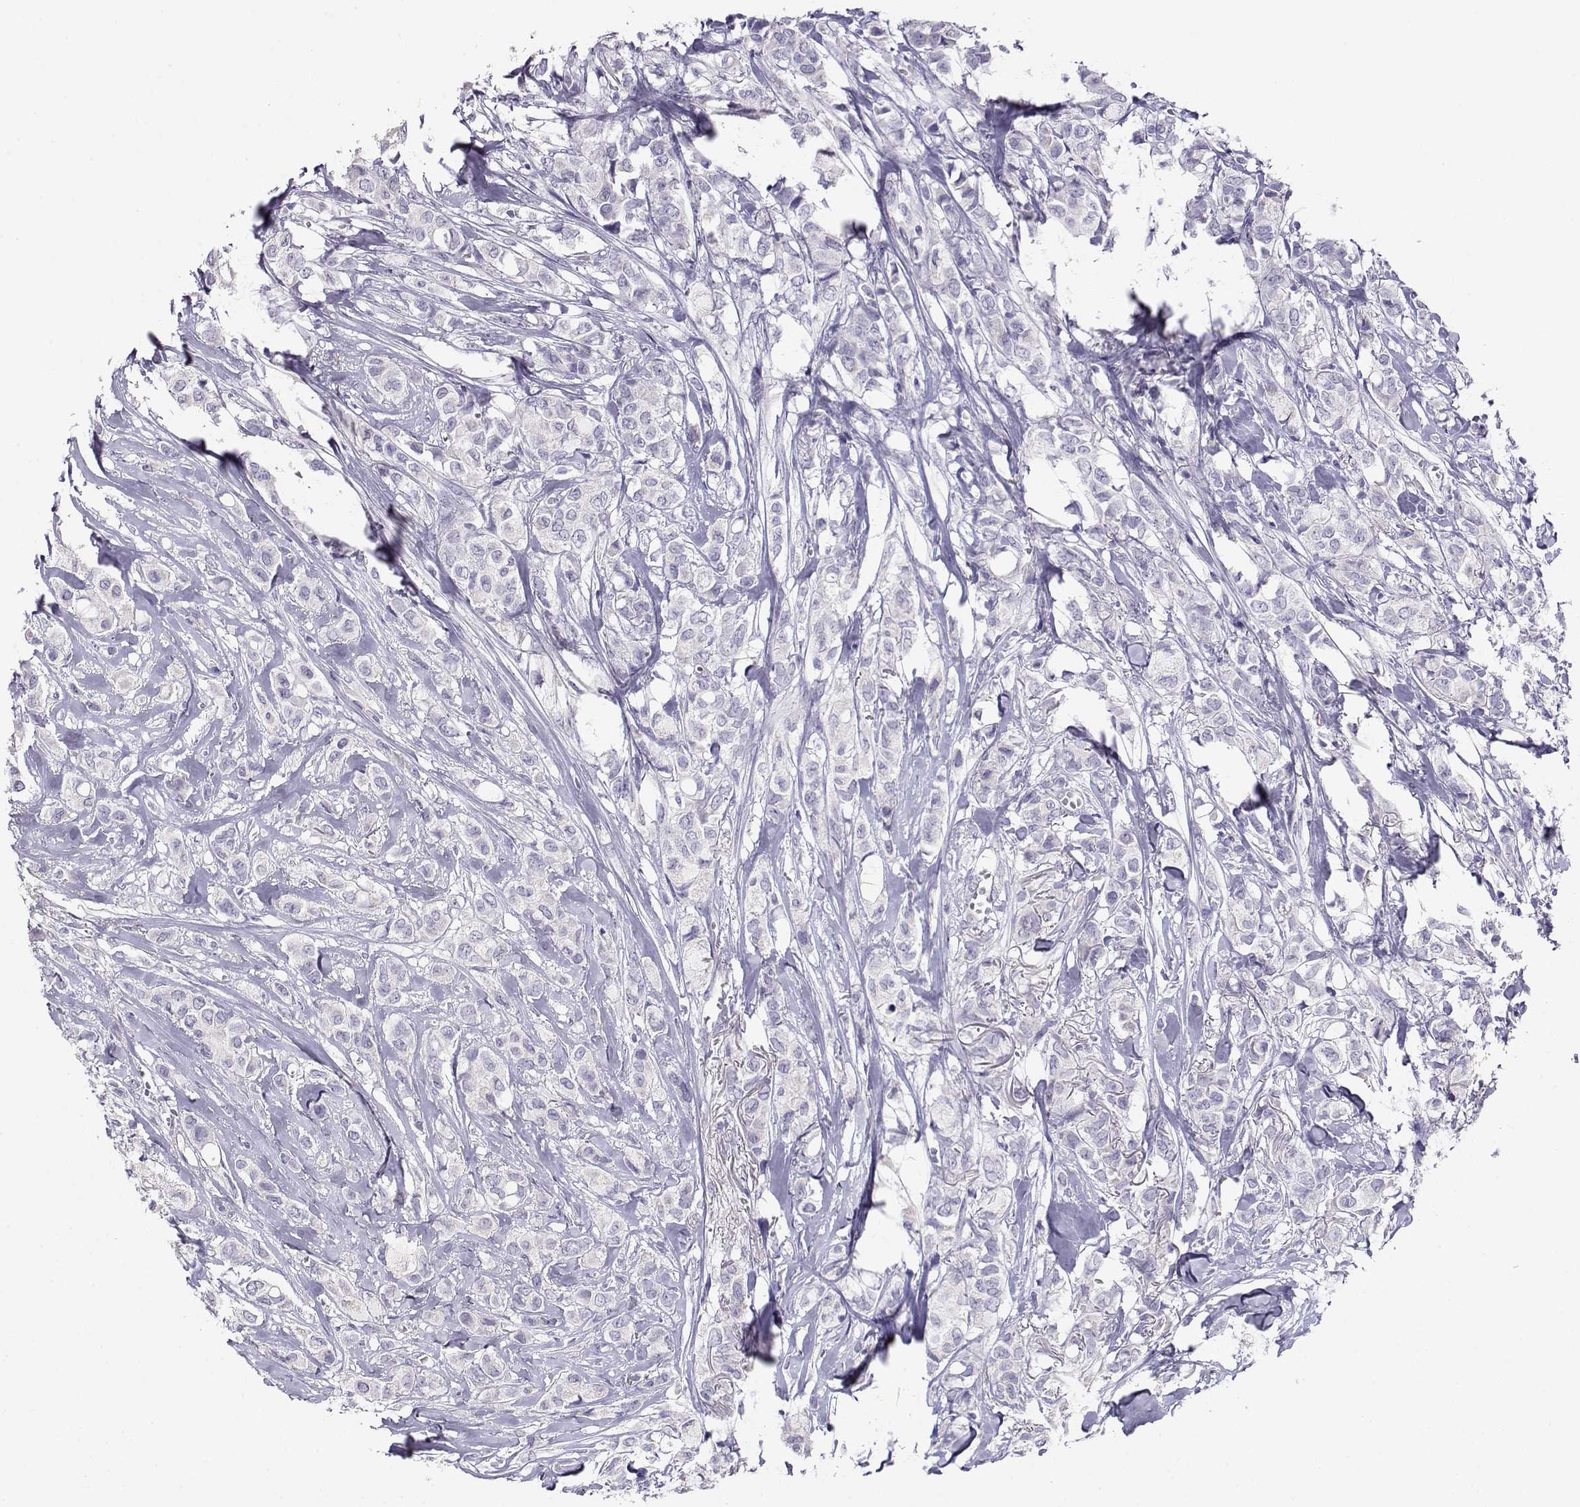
{"staining": {"intensity": "negative", "quantity": "none", "location": "none"}, "tissue": "breast cancer", "cell_type": "Tumor cells", "image_type": "cancer", "snomed": [{"axis": "morphology", "description": "Duct carcinoma"}, {"axis": "topography", "description": "Breast"}], "caption": "Immunohistochemistry (IHC) micrograph of breast cancer (invasive ductal carcinoma) stained for a protein (brown), which reveals no expression in tumor cells. (DAB (3,3'-diaminobenzidine) immunohistochemistry (IHC), high magnification).", "gene": "ENDOU", "patient": {"sex": "female", "age": 85}}